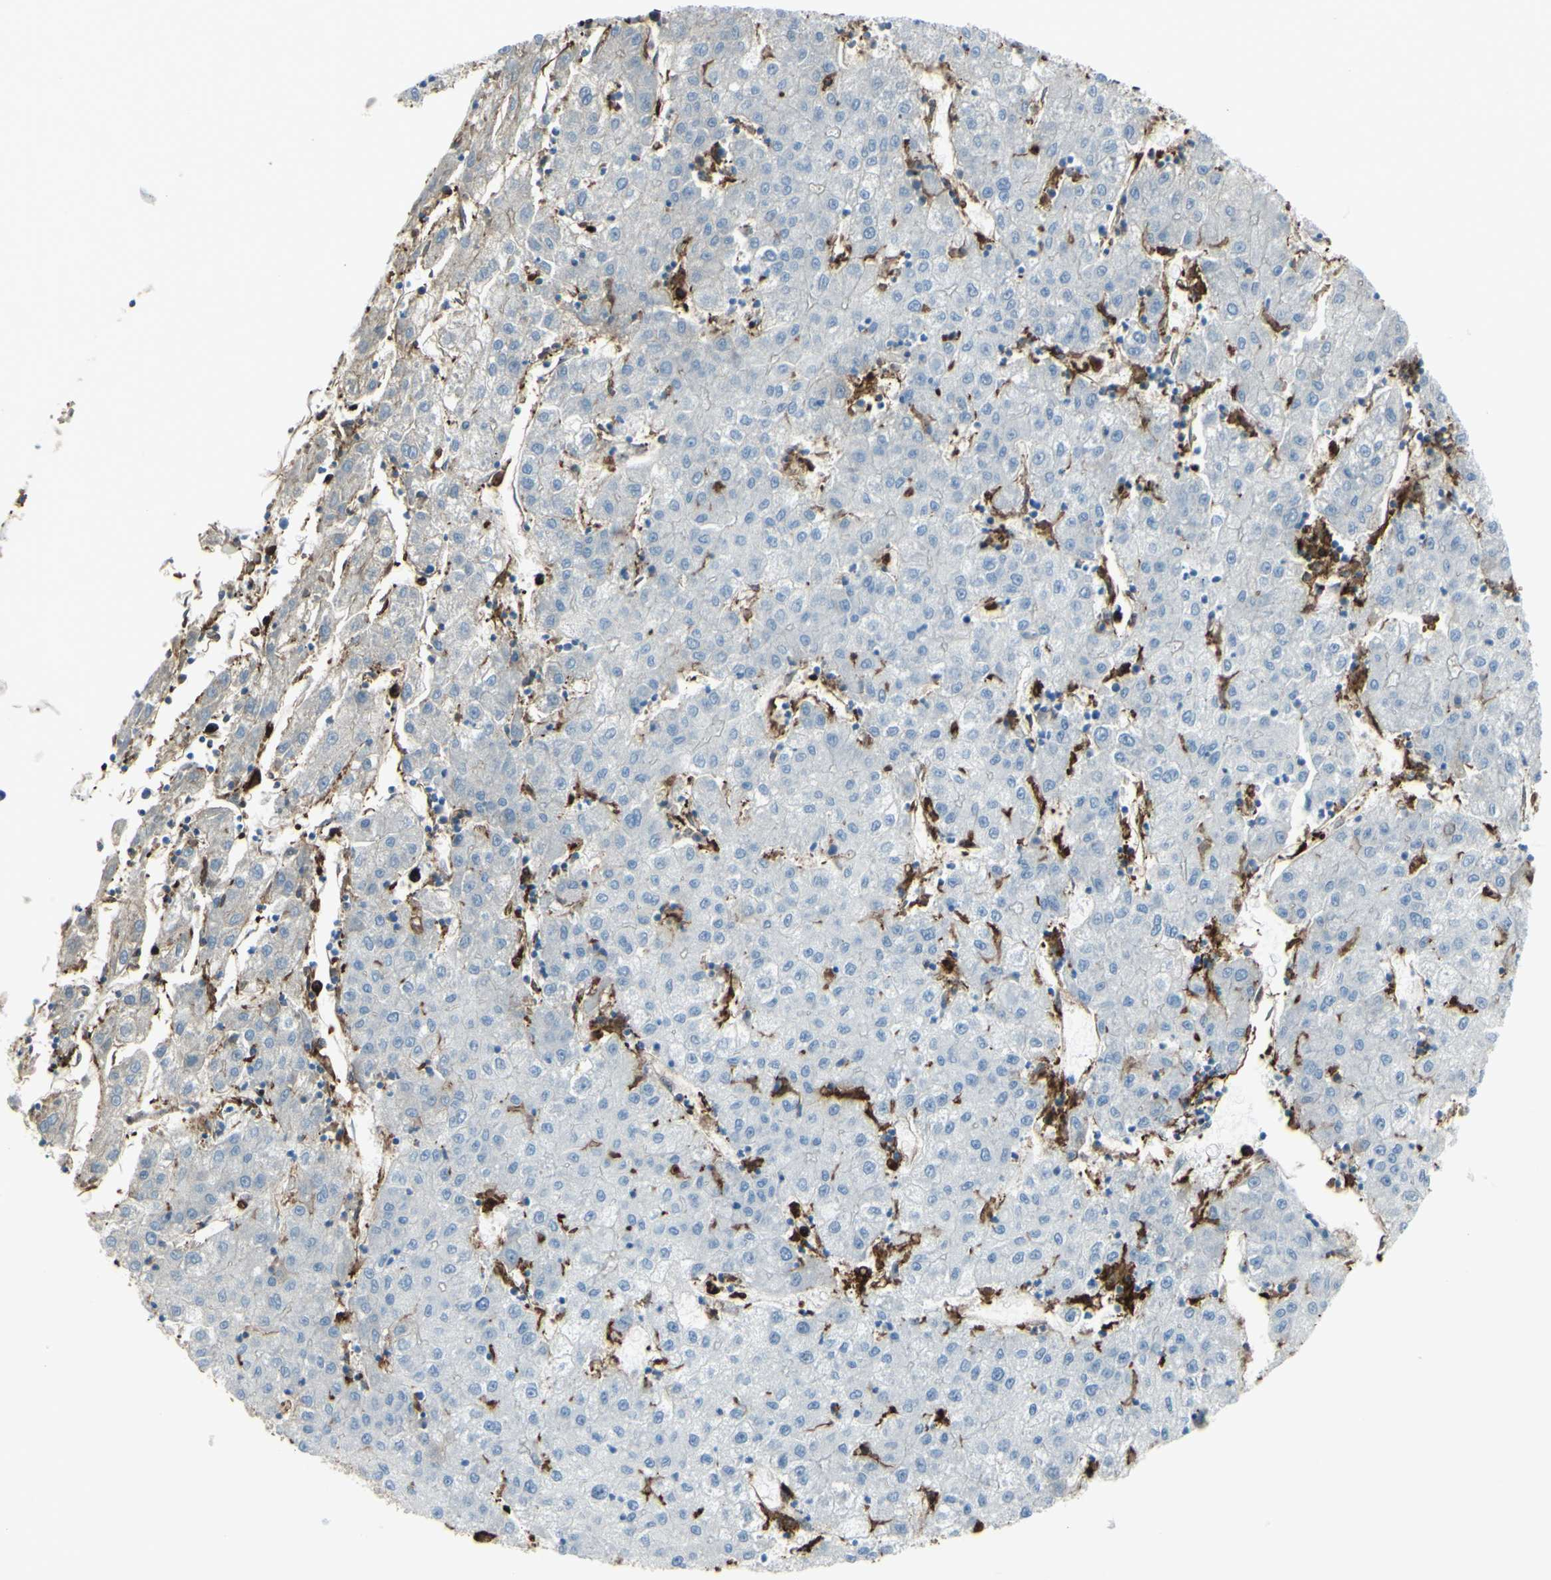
{"staining": {"intensity": "negative", "quantity": "none", "location": "none"}, "tissue": "liver cancer", "cell_type": "Tumor cells", "image_type": "cancer", "snomed": [{"axis": "morphology", "description": "Carcinoma, Hepatocellular, NOS"}, {"axis": "topography", "description": "Liver"}], "caption": "Immunohistochemical staining of human liver hepatocellular carcinoma shows no significant expression in tumor cells.", "gene": "GSN", "patient": {"sex": "male", "age": 72}}